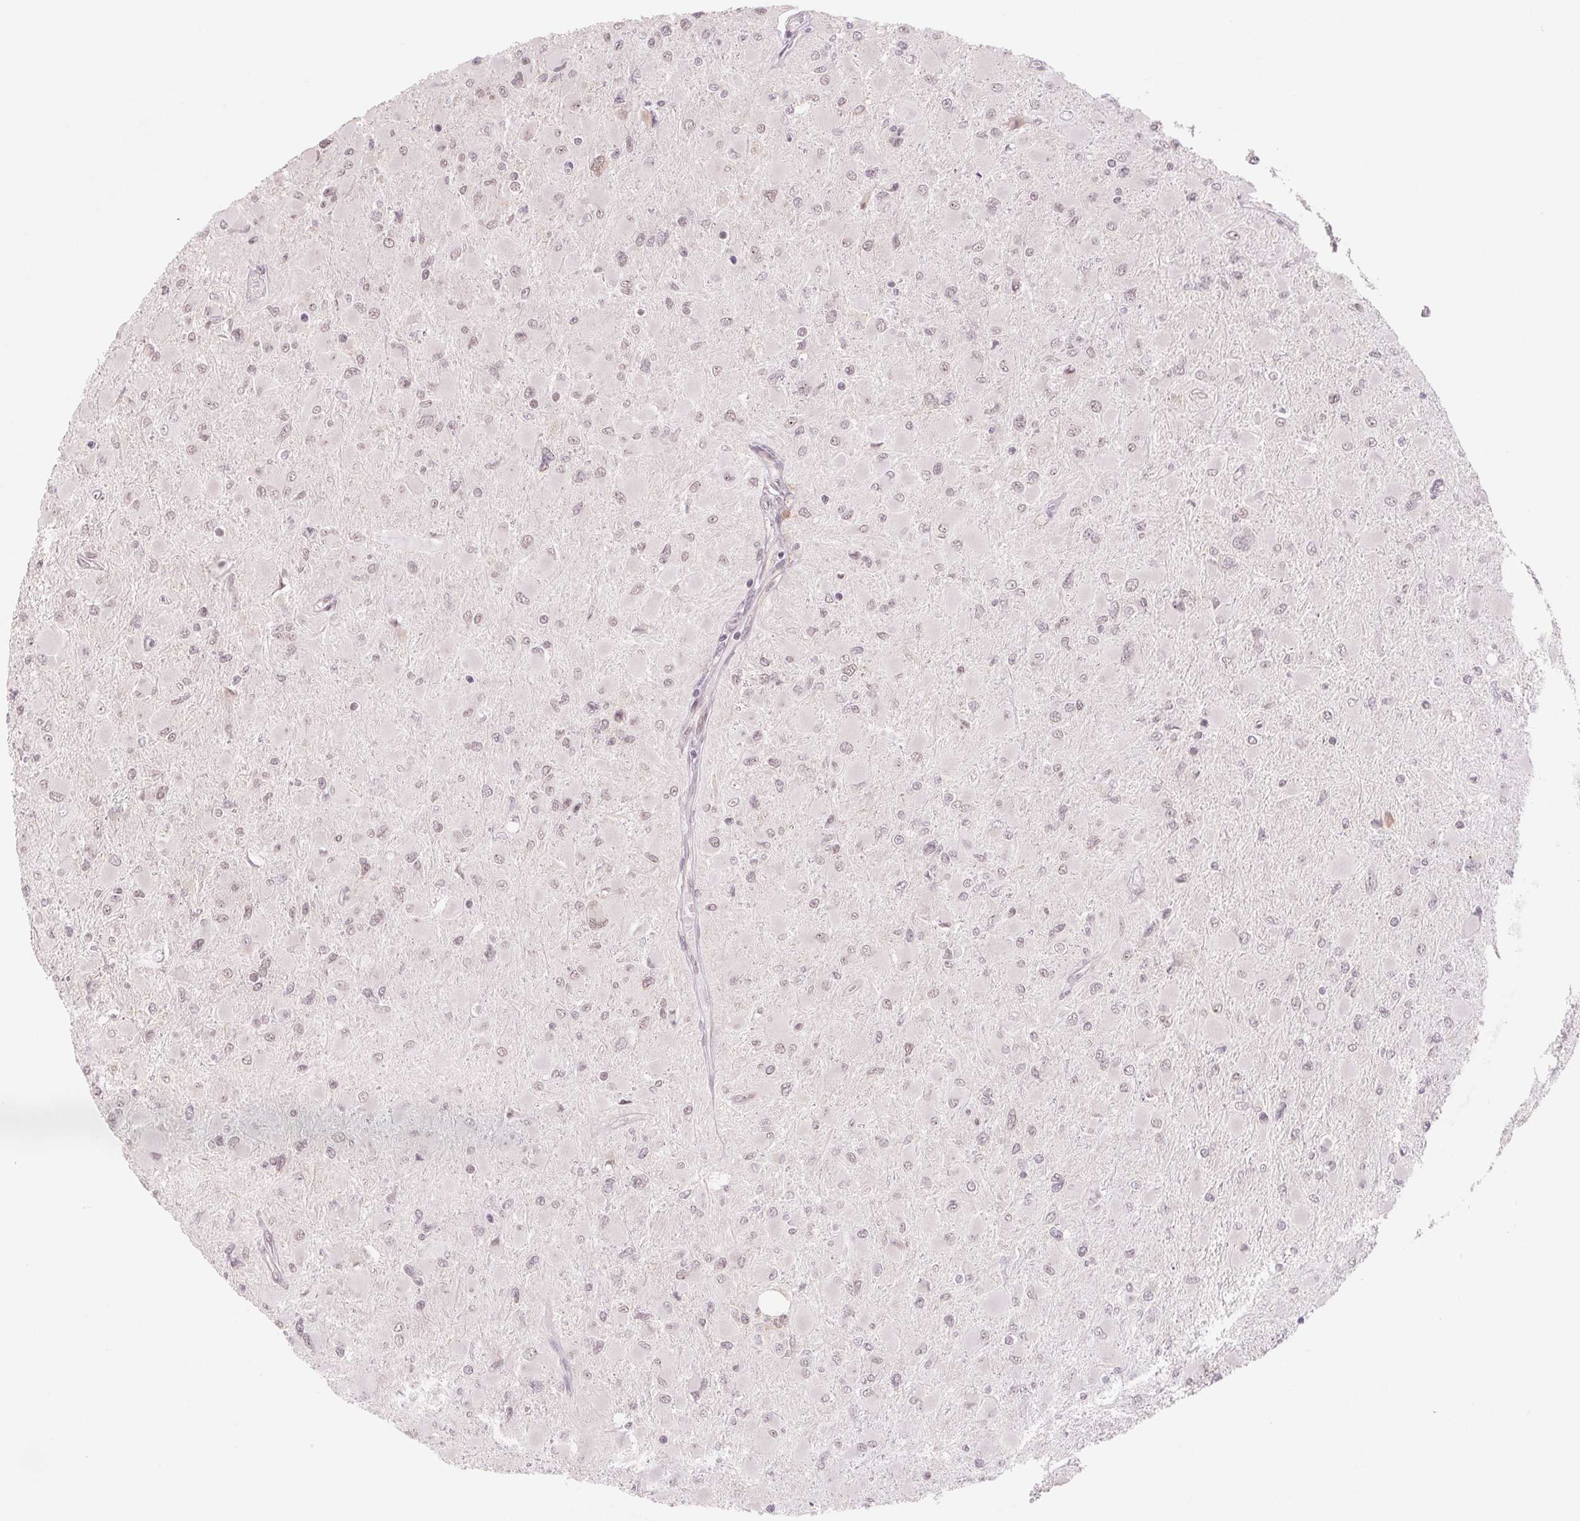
{"staining": {"intensity": "negative", "quantity": "none", "location": "none"}, "tissue": "glioma", "cell_type": "Tumor cells", "image_type": "cancer", "snomed": [{"axis": "morphology", "description": "Glioma, malignant, High grade"}, {"axis": "topography", "description": "Cerebral cortex"}], "caption": "Immunohistochemistry (IHC) image of neoplastic tissue: high-grade glioma (malignant) stained with DAB demonstrates no significant protein expression in tumor cells. (DAB (3,3'-diaminobenzidine) IHC with hematoxylin counter stain).", "gene": "DNAJB6", "patient": {"sex": "female", "age": 36}}